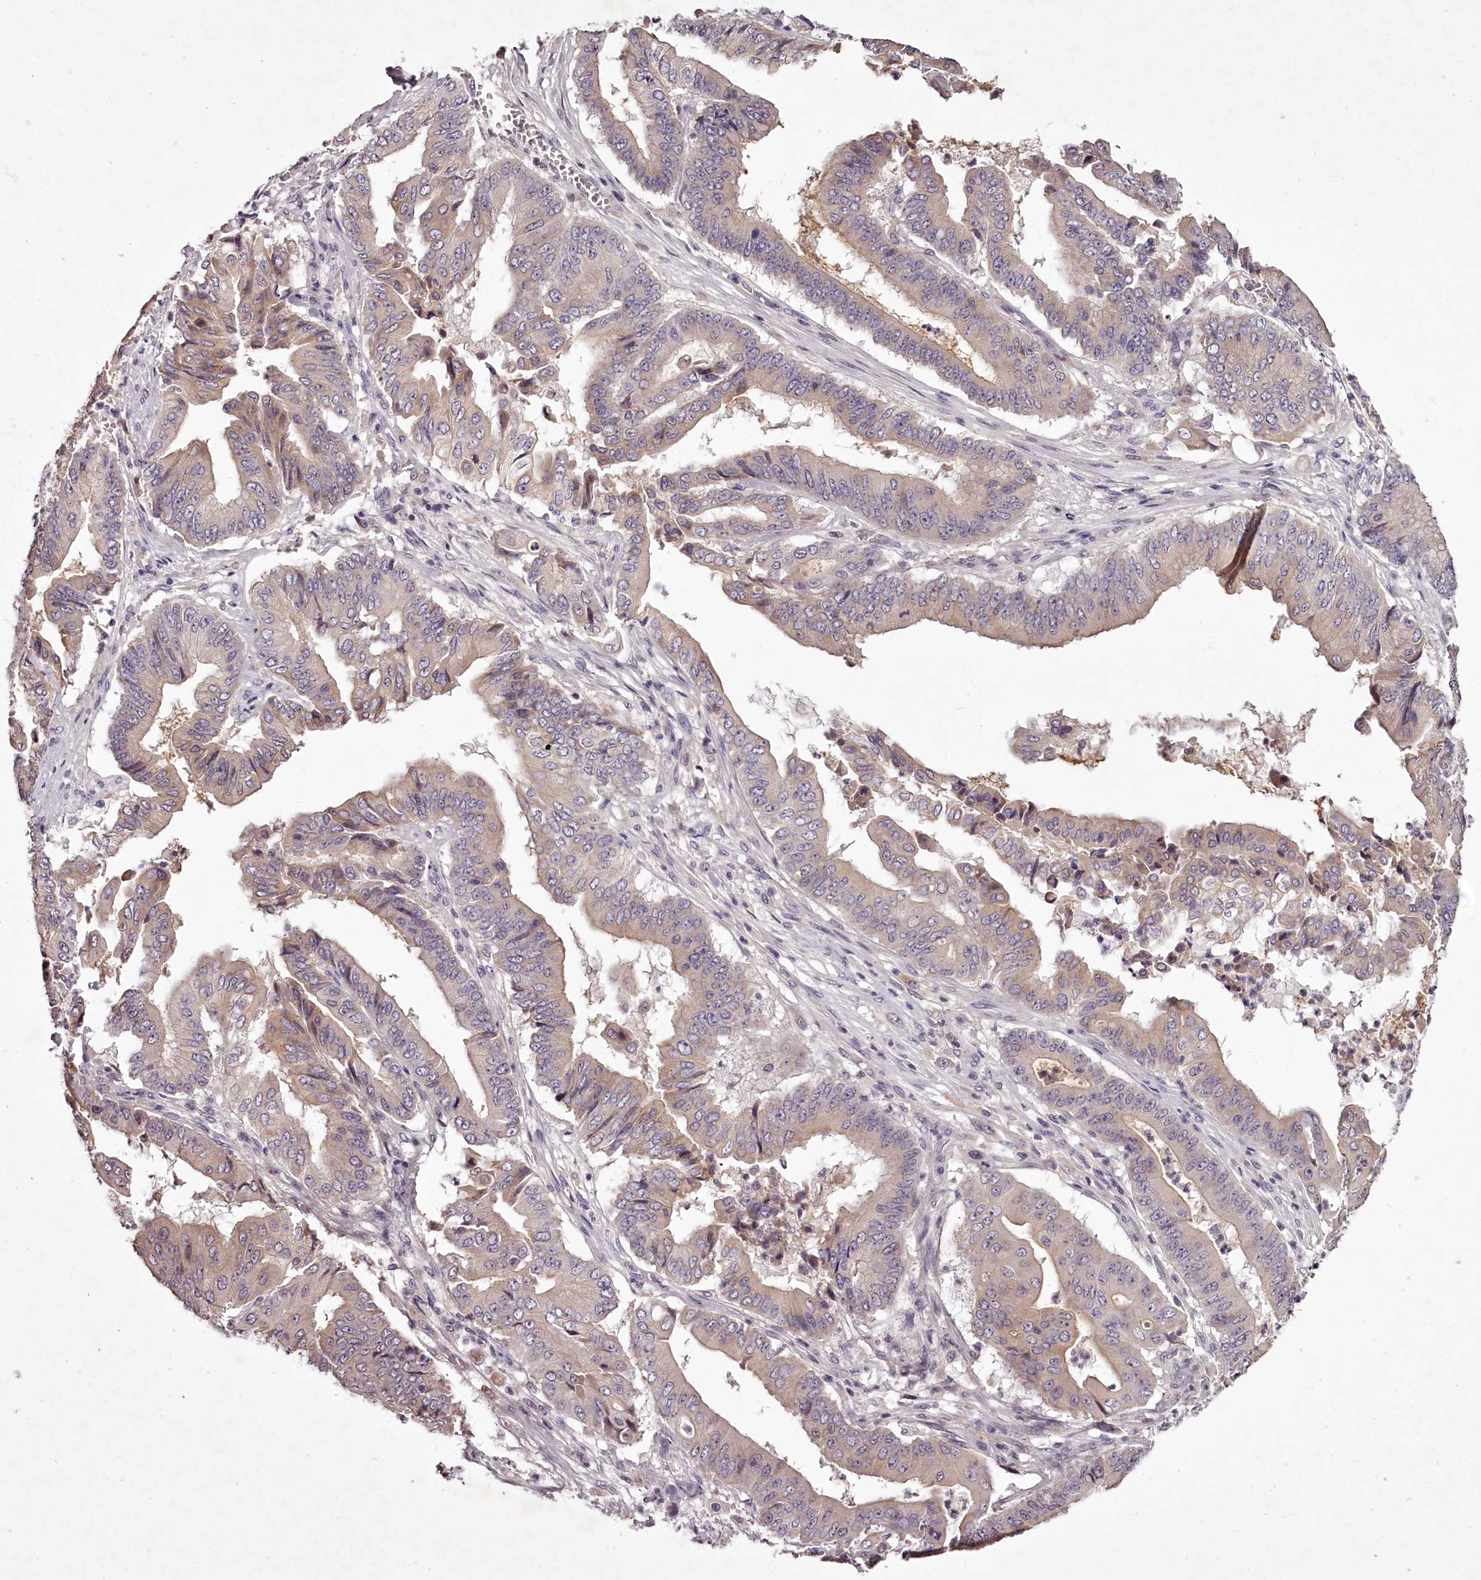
{"staining": {"intensity": "weak", "quantity": "25%-75%", "location": "cytoplasmic/membranous"}, "tissue": "pancreatic cancer", "cell_type": "Tumor cells", "image_type": "cancer", "snomed": [{"axis": "morphology", "description": "Adenocarcinoma, NOS"}, {"axis": "topography", "description": "Pancreas"}], "caption": "Human pancreatic cancer stained with a brown dye shows weak cytoplasmic/membranous positive staining in approximately 25%-75% of tumor cells.", "gene": "RBMXL2", "patient": {"sex": "female", "age": 77}}